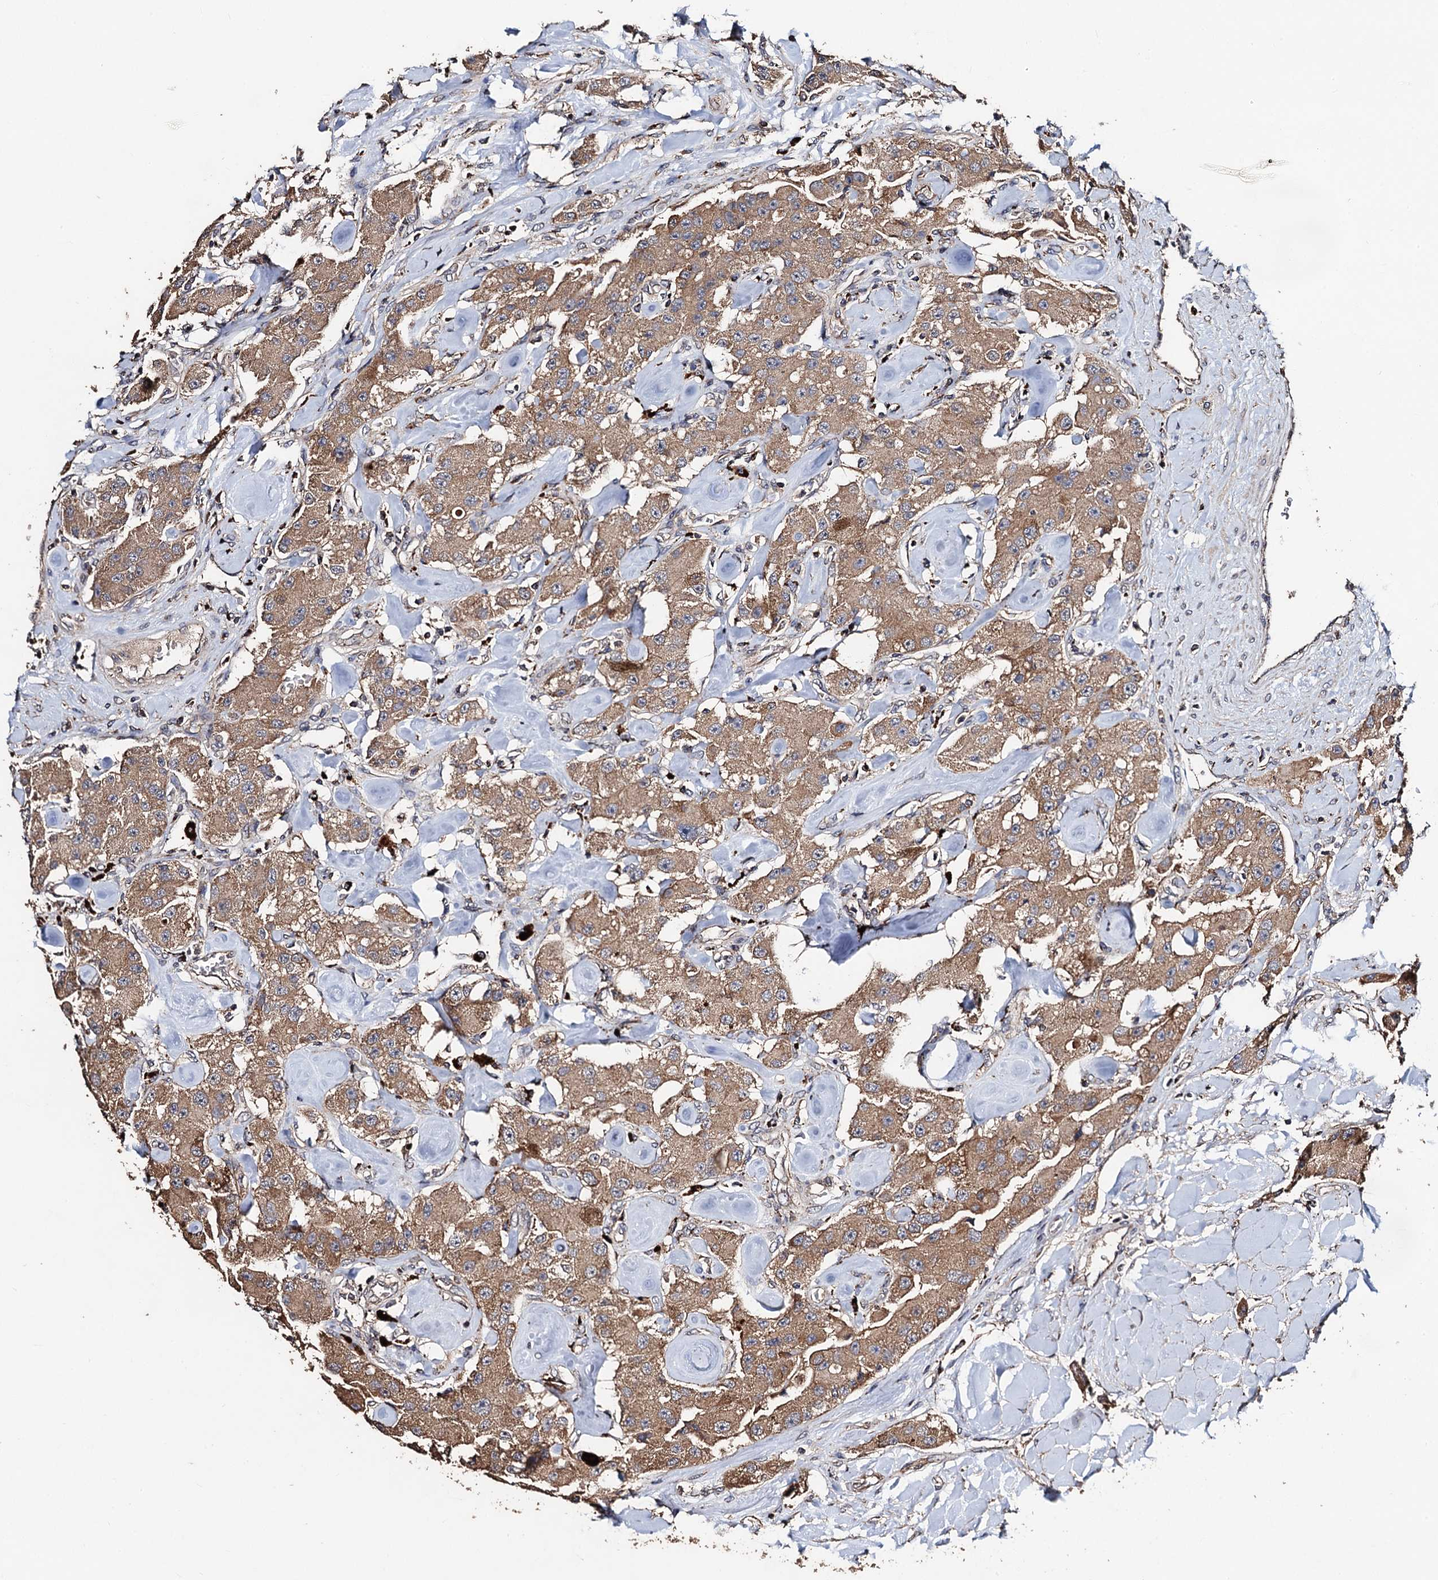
{"staining": {"intensity": "moderate", "quantity": ">75%", "location": "cytoplasmic/membranous"}, "tissue": "carcinoid", "cell_type": "Tumor cells", "image_type": "cancer", "snomed": [{"axis": "morphology", "description": "Carcinoid, malignant, NOS"}, {"axis": "topography", "description": "Pancreas"}], "caption": "Protein staining by IHC reveals moderate cytoplasmic/membranous positivity in about >75% of tumor cells in carcinoid. Nuclei are stained in blue.", "gene": "PPTC7", "patient": {"sex": "male", "age": 41}}